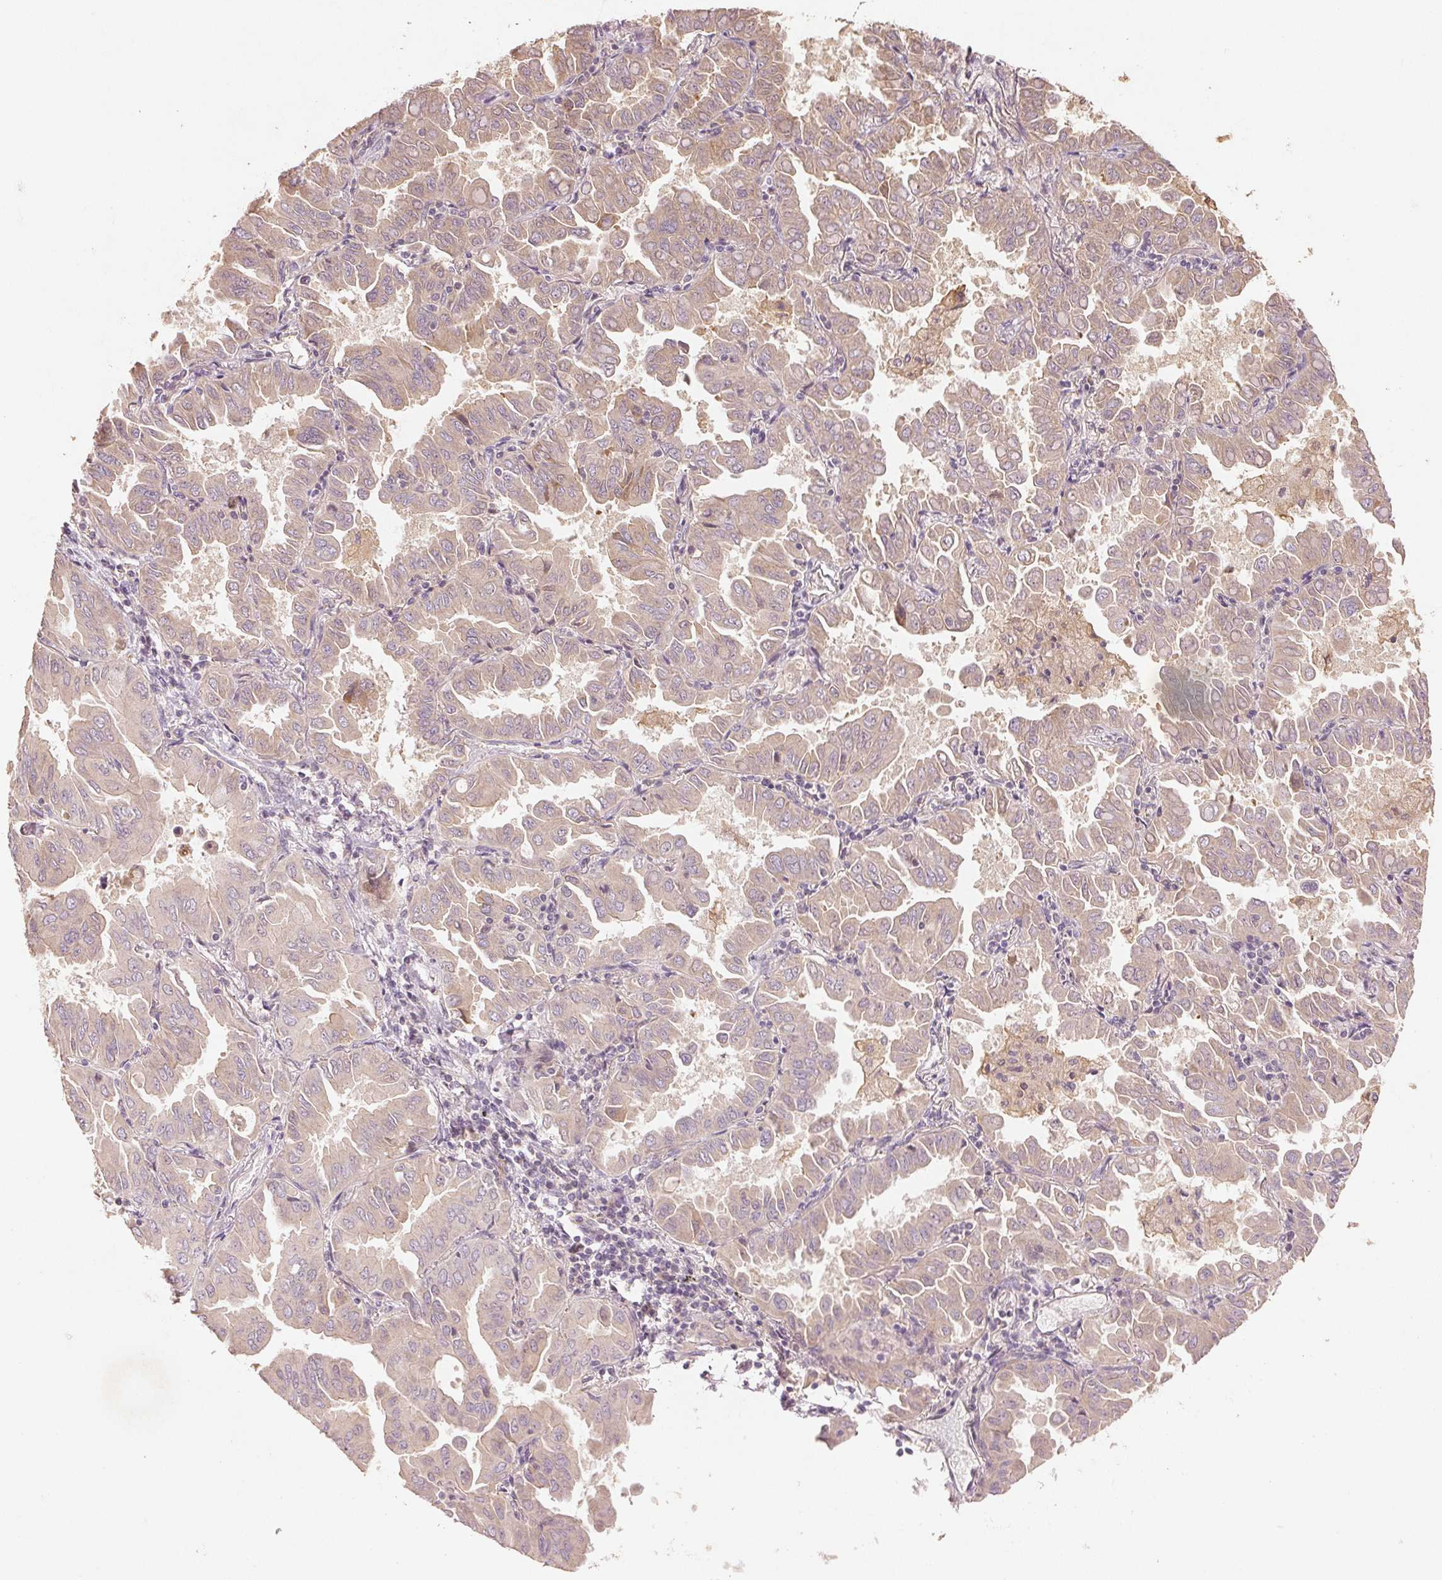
{"staining": {"intensity": "weak", "quantity": "25%-75%", "location": "cytoplasmic/membranous"}, "tissue": "lung cancer", "cell_type": "Tumor cells", "image_type": "cancer", "snomed": [{"axis": "morphology", "description": "Adenocarcinoma, NOS"}, {"axis": "topography", "description": "Lung"}], "caption": "IHC photomicrograph of neoplastic tissue: human lung cancer stained using immunohistochemistry reveals low levels of weak protein expression localized specifically in the cytoplasmic/membranous of tumor cells, appearing as a cytoplasmic/membranous brown color.", "gene": "YIF1B", "patient": {"sex": "male", "age": 64}}